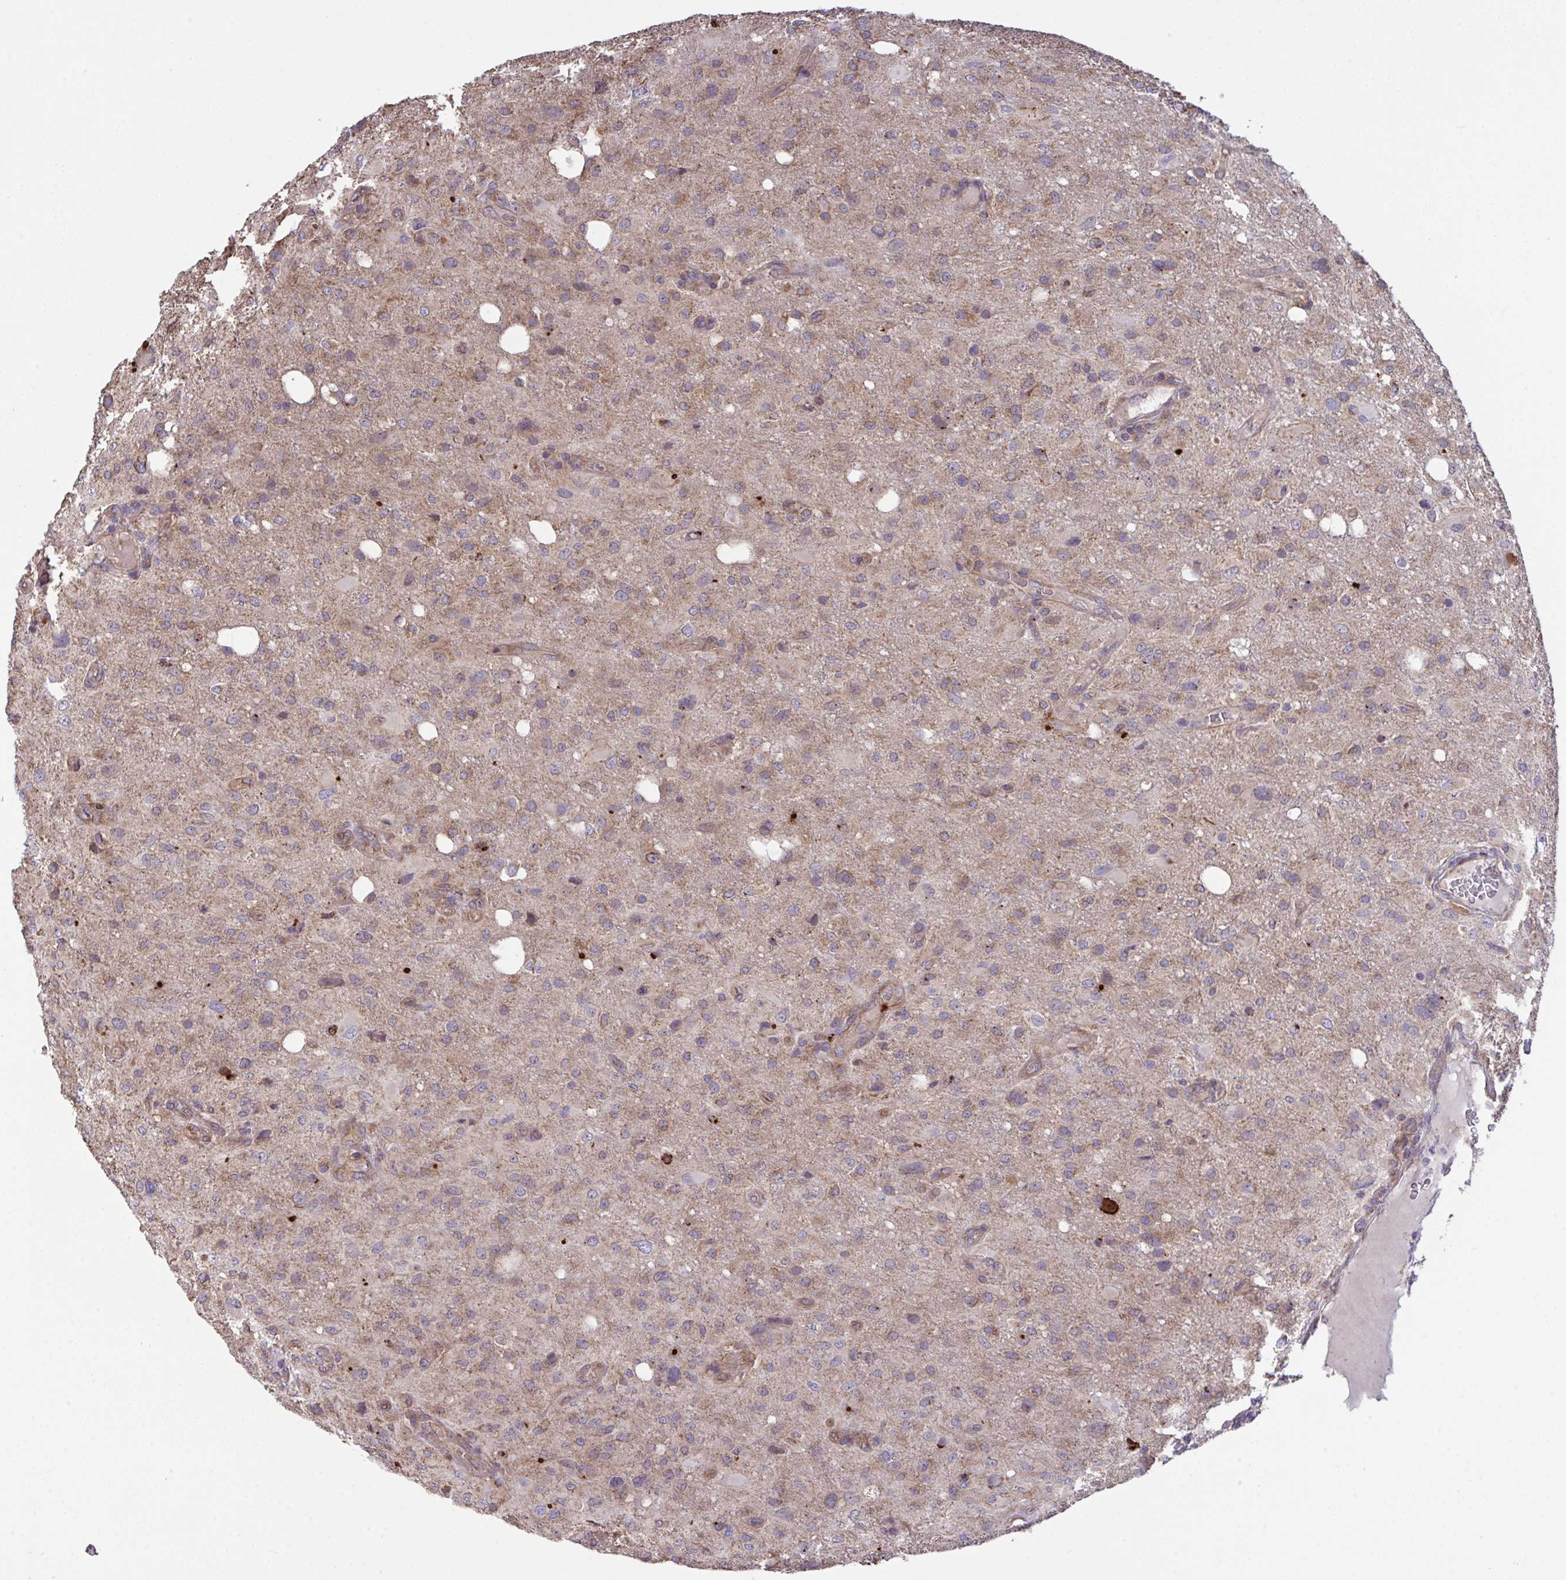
{"staining": {"intensity": "weak", "quantity": "25%-75%", "location": "cytoplasmic/membranous"}, "tissue": "glioma", "cell_type": "Tumor cells", "image_type": "cancer", "snomed": [{"axis": "morphology", "description": "Glioma, malignant, High grade"}, {"axis": "topography", "description": "Brain"}], "caption": "The histopathology image exhibits immunohistochemical staining of malignant high-grade glioma. There is weak cytoplasmic/membranous staining is present in about 25%-75% of tumor cells.", "gene": "PPM1H", "patient": {"sex": "male", "age": 53}}